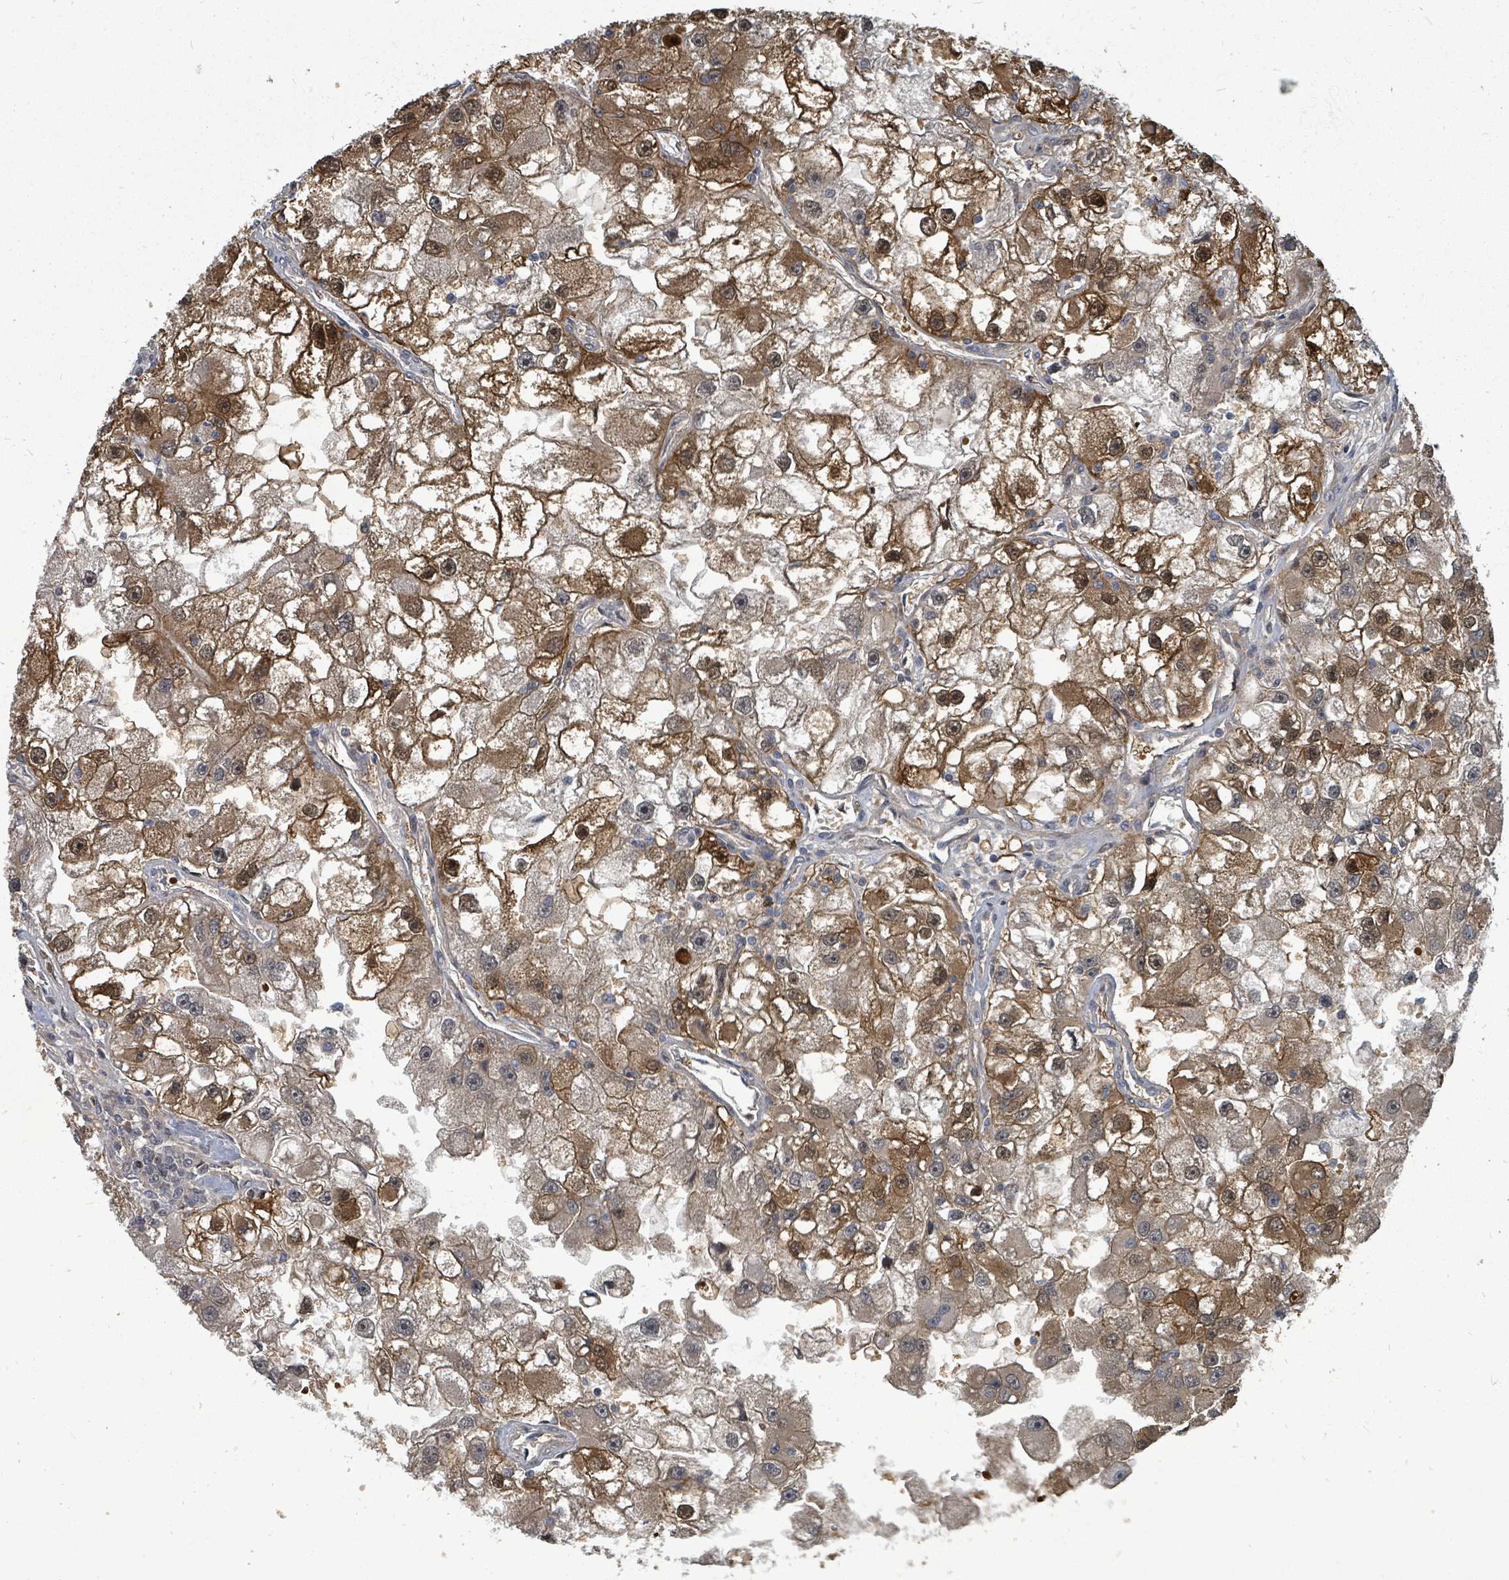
{"staining": {"intensity": "moderate", "quantity": ">75%", "location": "cytoplasmic/membranous,nuclear"}, "tissue": "renal cancer", "cell_type": "Tumor cells", "image_type": "cancer", "snomed": [{"axis": "morphology", "description": "Adenocarcinoma, NOS"}, {"axis": "topography", "description": "Kidney"}], "caption": "IHC (DAB (3,3'-diaminobenzidine)) staining of human adenocarcinoma (renal) exhibits moderate cytoplasmic/membranous and nuclear protein staining in approximately >75% of tumor cells. The staining was performed using DAB (3,3'-diaminobenzidine) to visualize the protein expression in brown, while the nuclei were stained in blue with hematoxylin (Magnification: 20x).", "gene": "TRDMT1", "patient": {"sex": "male", "age": 63}}